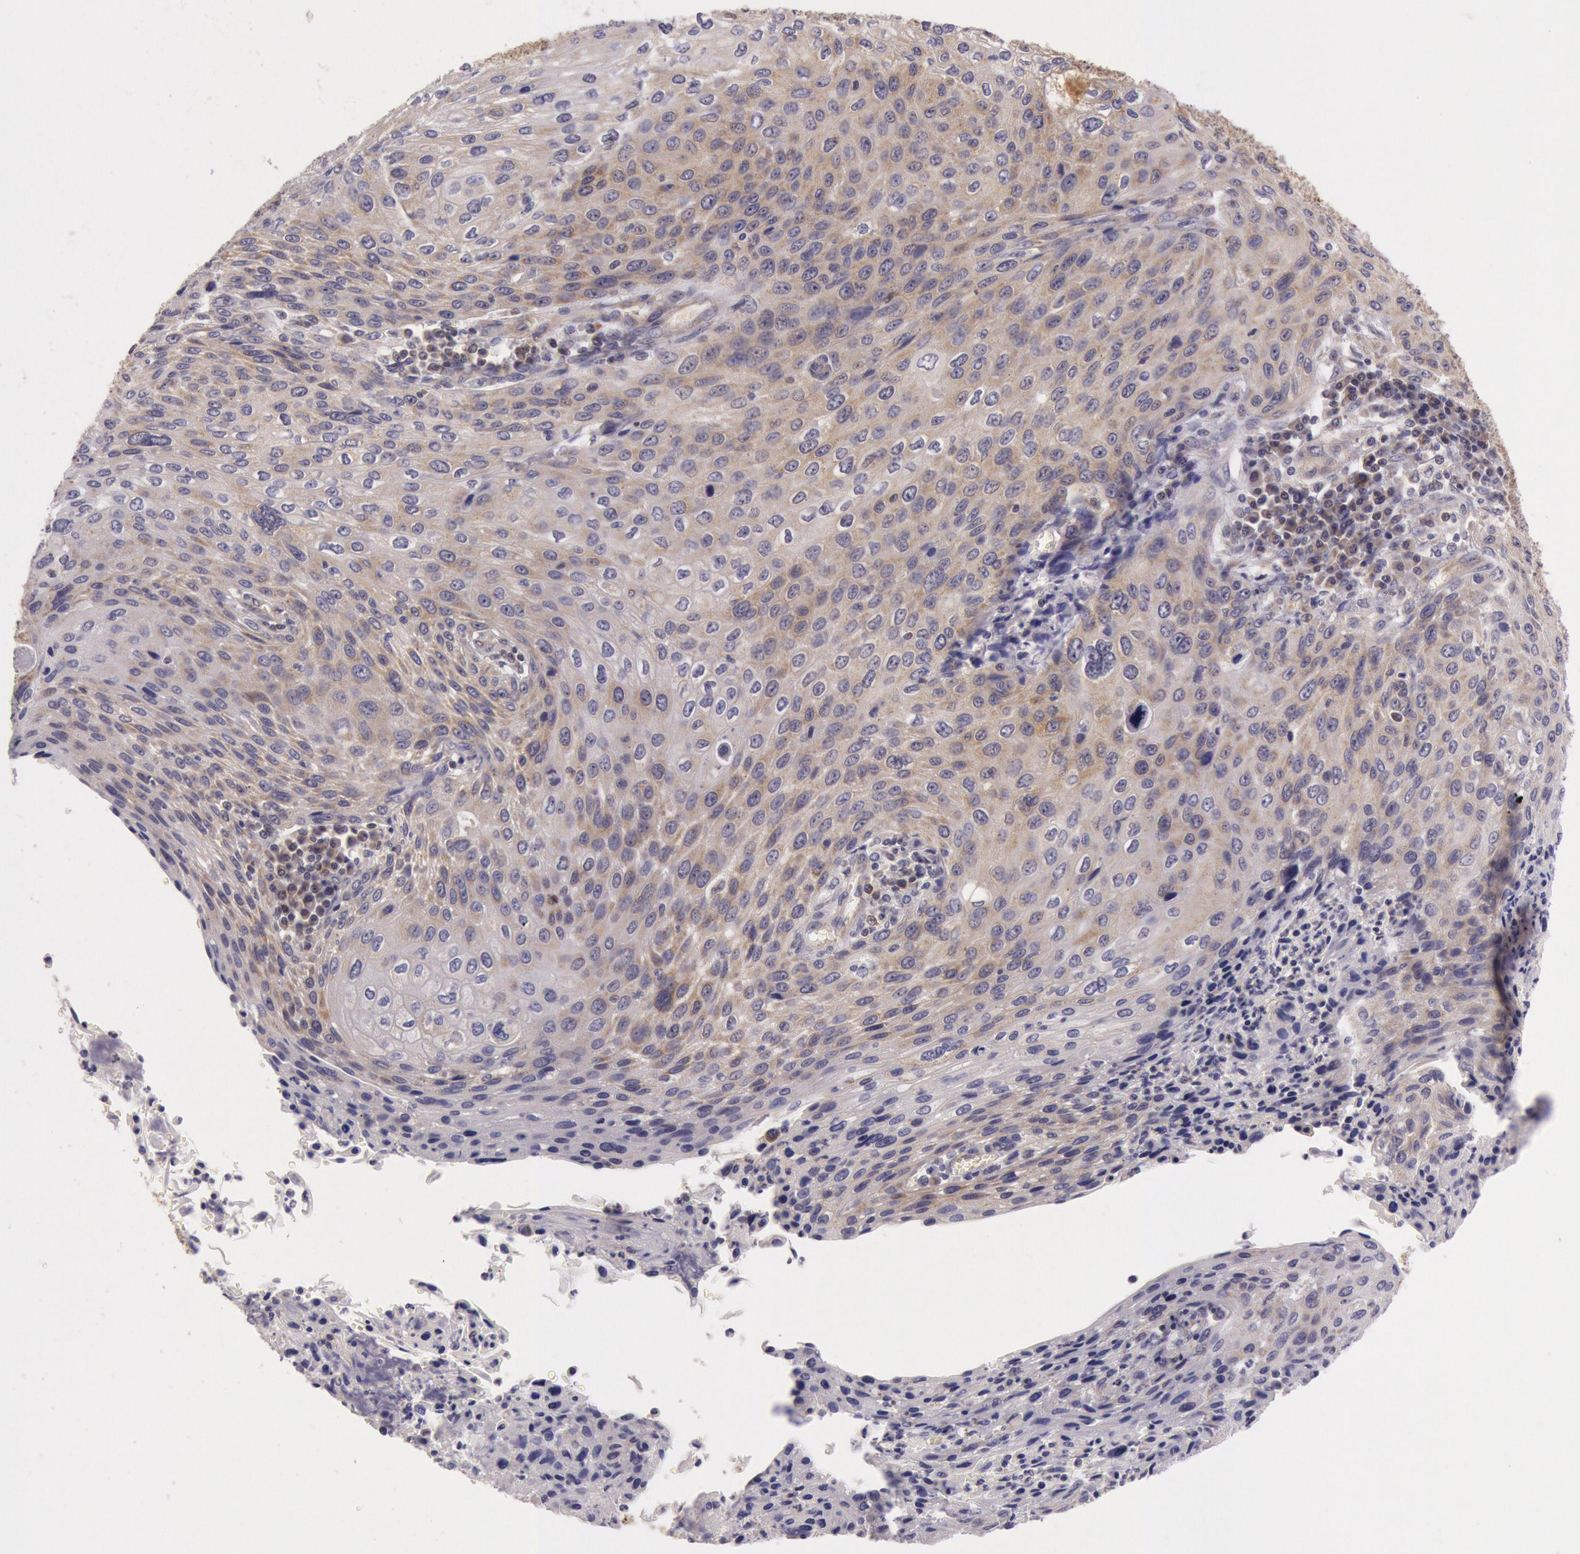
{"staining": {"intensity": "moderate", "quantity": ">75%", "location": "cytoplasmic/membranous"}, "tissue": "cervical cancer", "cell_type": "Tumor cells", "image_type": "cancer", "snomed": [{"axis": "morphology", "description": "Squamous cell carcinoma, NOS"}, {"axis": "topography", "description": "Cervix"}], "caption": "This image demonstrates immunohistochemistry staining of cervical cancer, with medium moderate cytoplasmic/membranous staining in about >75% of tumor cells.", "gene": "CDK16", "patient": {"sex": "female", "age": 32}}